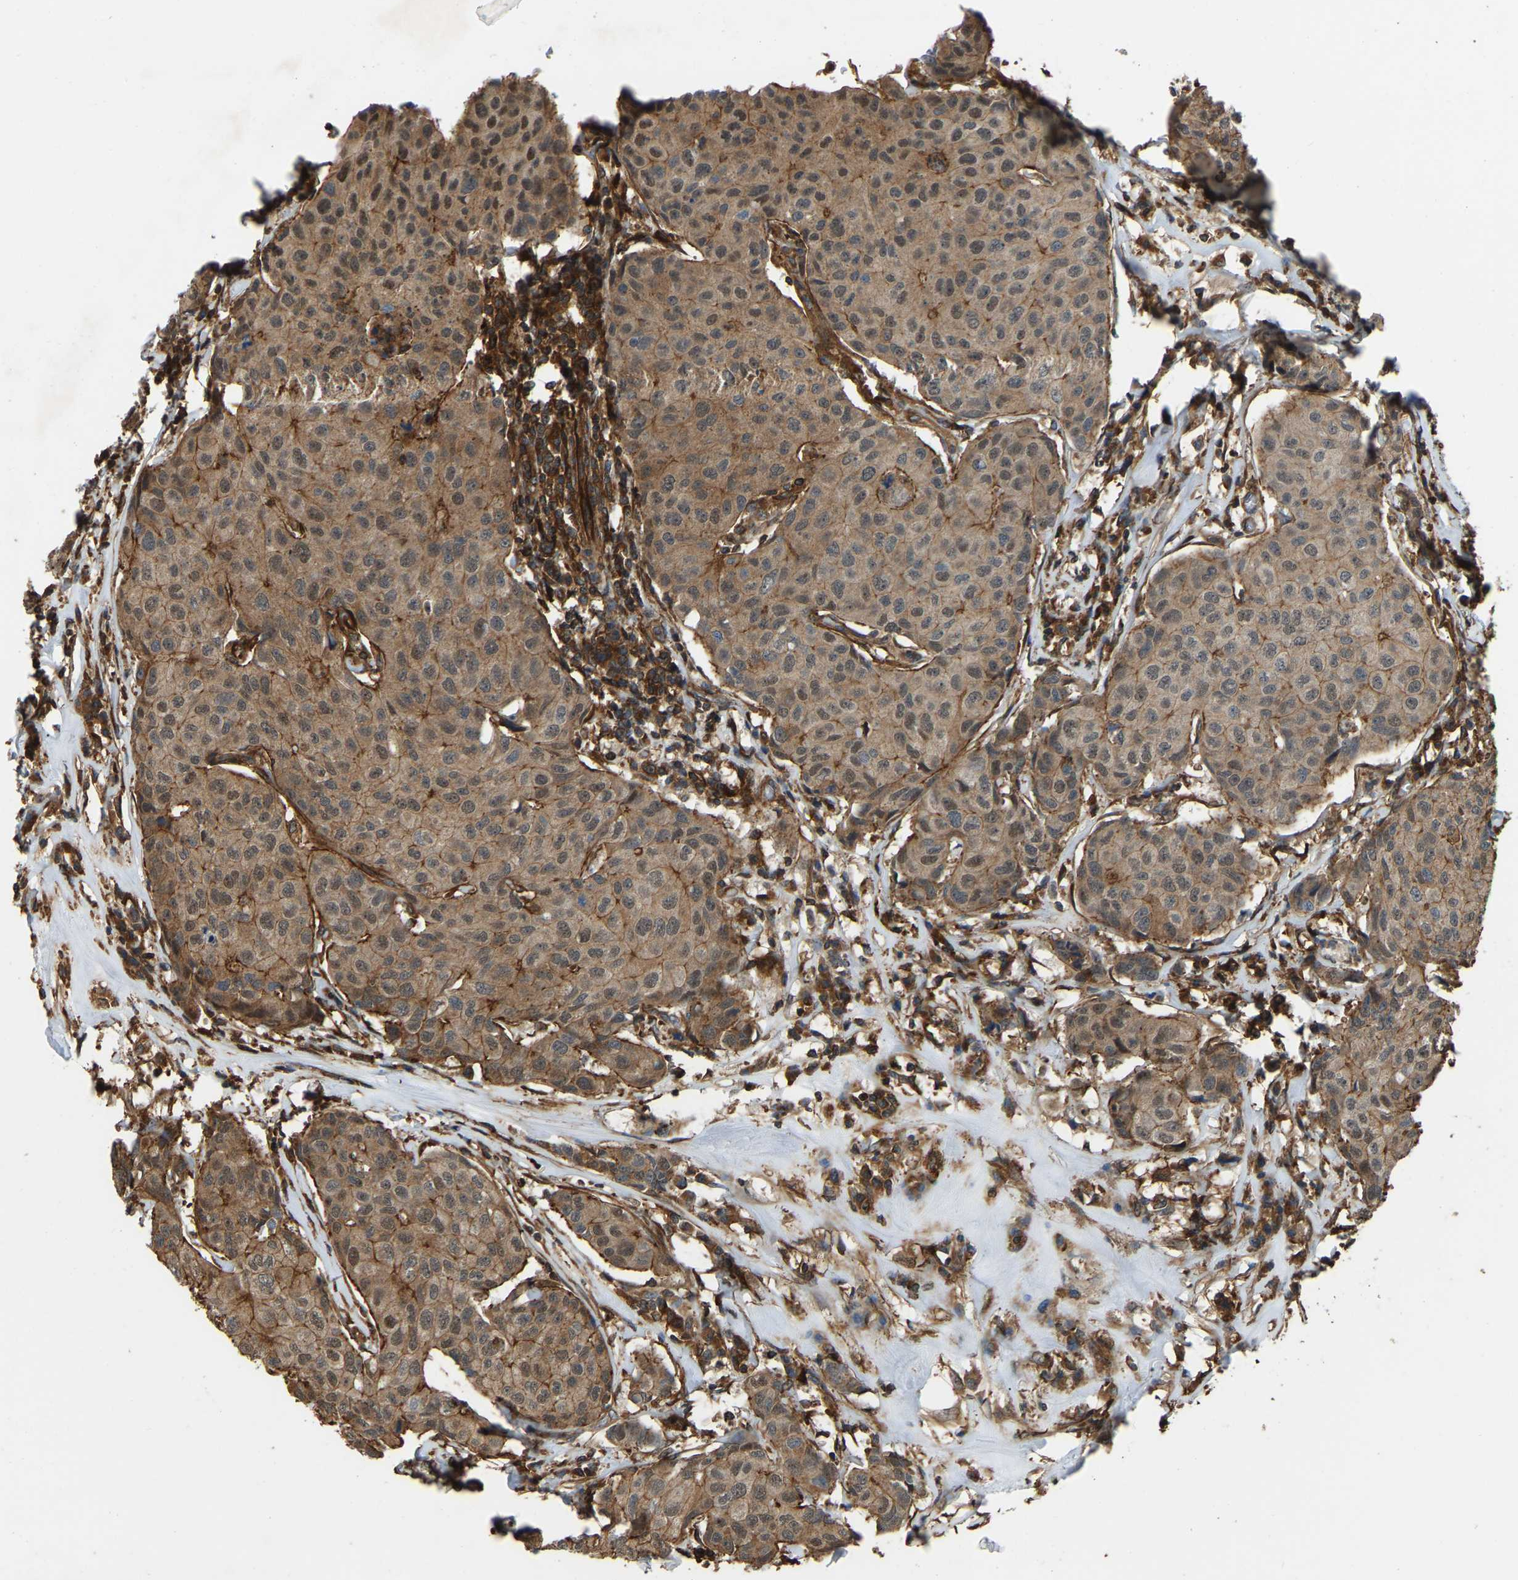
{"staining": {"intensity": "moderate", "quantity": ">75%", "location": "cytoplasmic/membranous"}, "tissue": "breast cancer", "cell_type": "Tumor cells", "image_type": "cancer", "snomed": [{"axis": "morphology", "description": "Duct carcinoma"}, {"axis": "topography", "description": "Breast"}], "caption": "IHC of human infiltrating ductal carcinoma (breast) shows medium levels of moderate cytoplasmic/membranous positivity in approximately >75% of tumor cells.", "gene": "SAMD9L", "patient": {"sex": "female", "age": 80}}